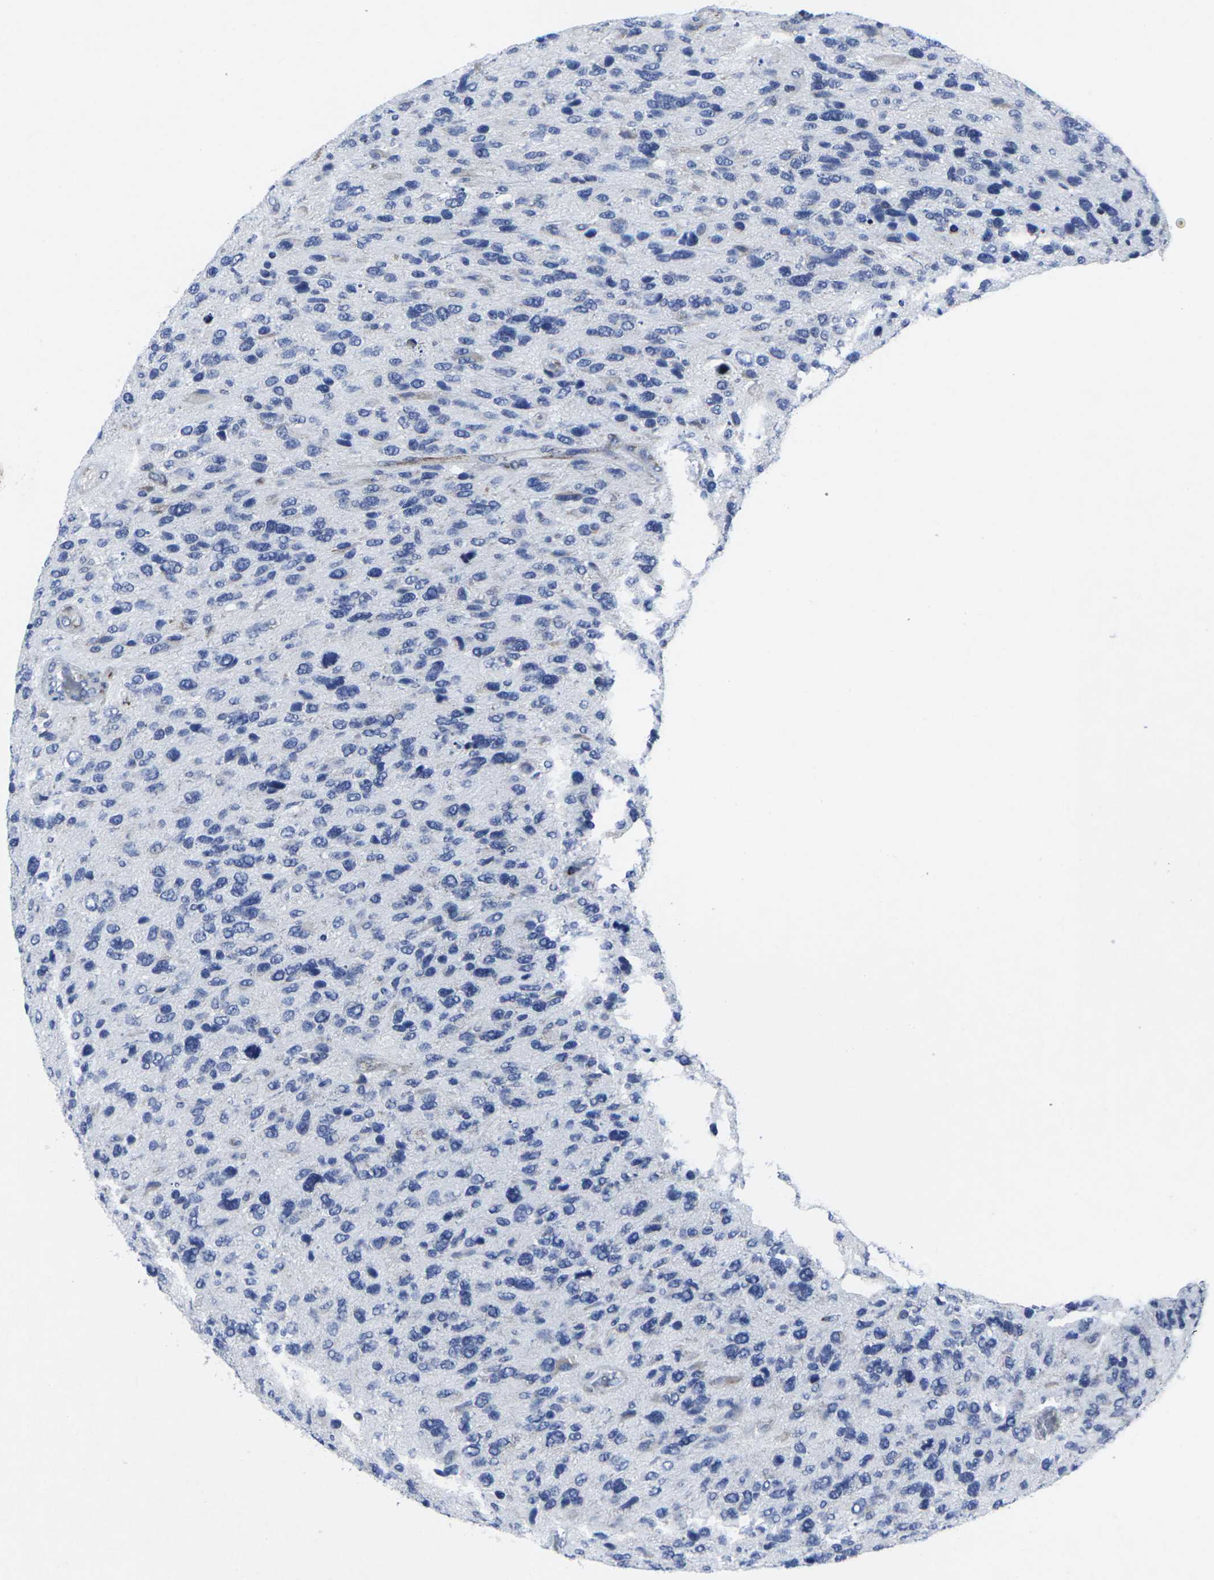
{"staining": {"intensity": "negative", "quantity": "none", "location": "none"}, "tissue": "glioma", "cell_type": "Tumor cells", "image_type": "cancer", "snomed": [{"axis": "morphology", "description": "Glioma, malignant, High grade"}, {"axis": "topography", "description": "Brain"}], "caption": "This micrograph is of malignant glioma (high-grade) stained with immunohistochemistry (IHC) to label a protein in brown with the nuclei are counter-stained blue. There is no staining in tumor cells. (Brightfield microscopy of DAB (3,3'-diaminobenzidine) immunohistochemistry (IHC) at high magnification).", "gene": "RPN1", "patient": {"sex": "female", "age": 58}}